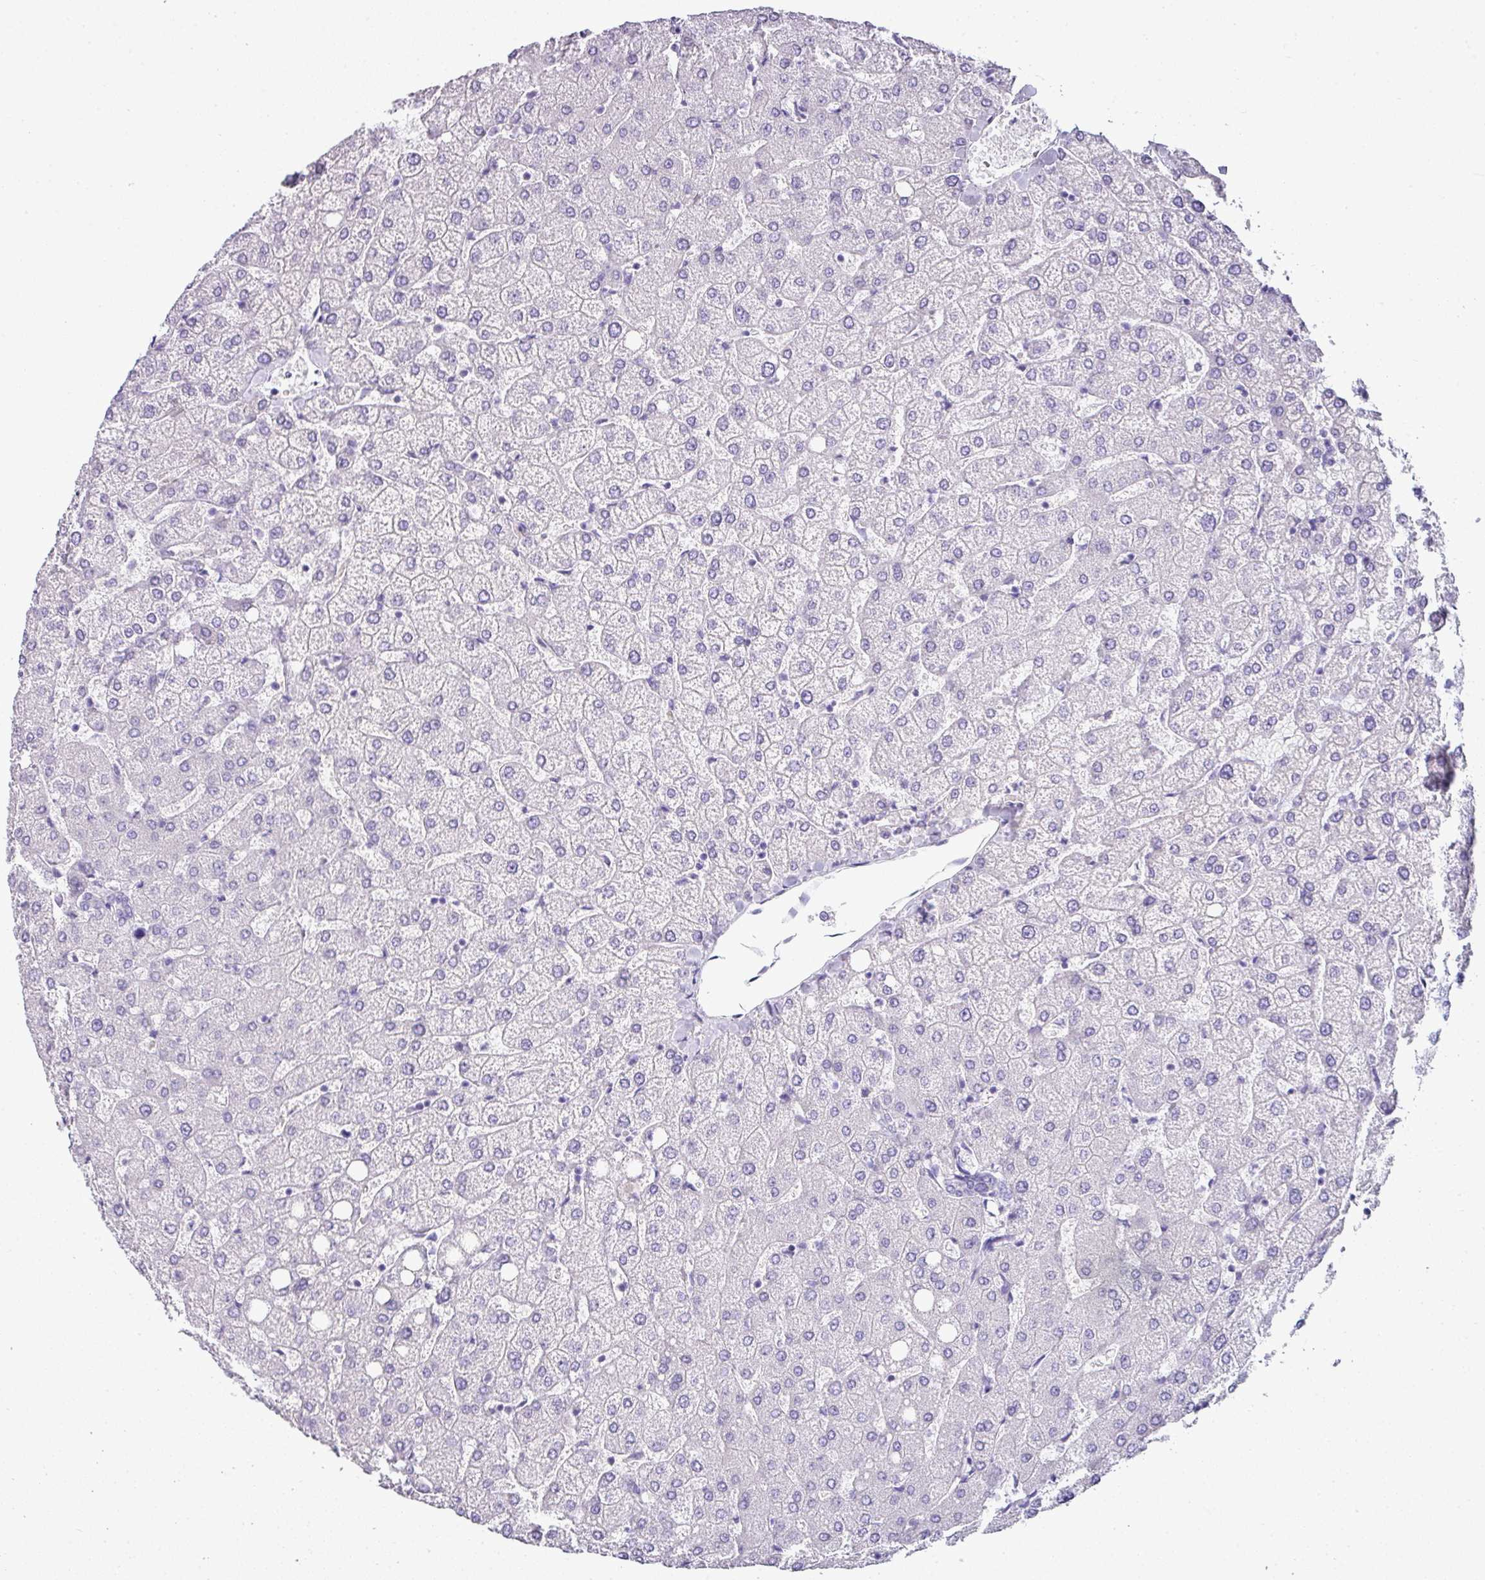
{"staining": {"intensity": "negative", "quantity": "none", "location": "none"}, "tissue": "liver", "cell_type": "Cholangiocytes", "image_type": "normal", "snomed": [{"axis": "morphology", "description": "Normal tissue, NOS"}, {"axis": "topography", "description": "Liver"}], "caption": "DAB immunohistochemical staining of benign liver displays no significant staining in cholangiocytes. (DAB immunohistochemistry with hematoxylin counter stain).", "gene": "VCX2", "patient": {"sex": "female", "age": 54}}